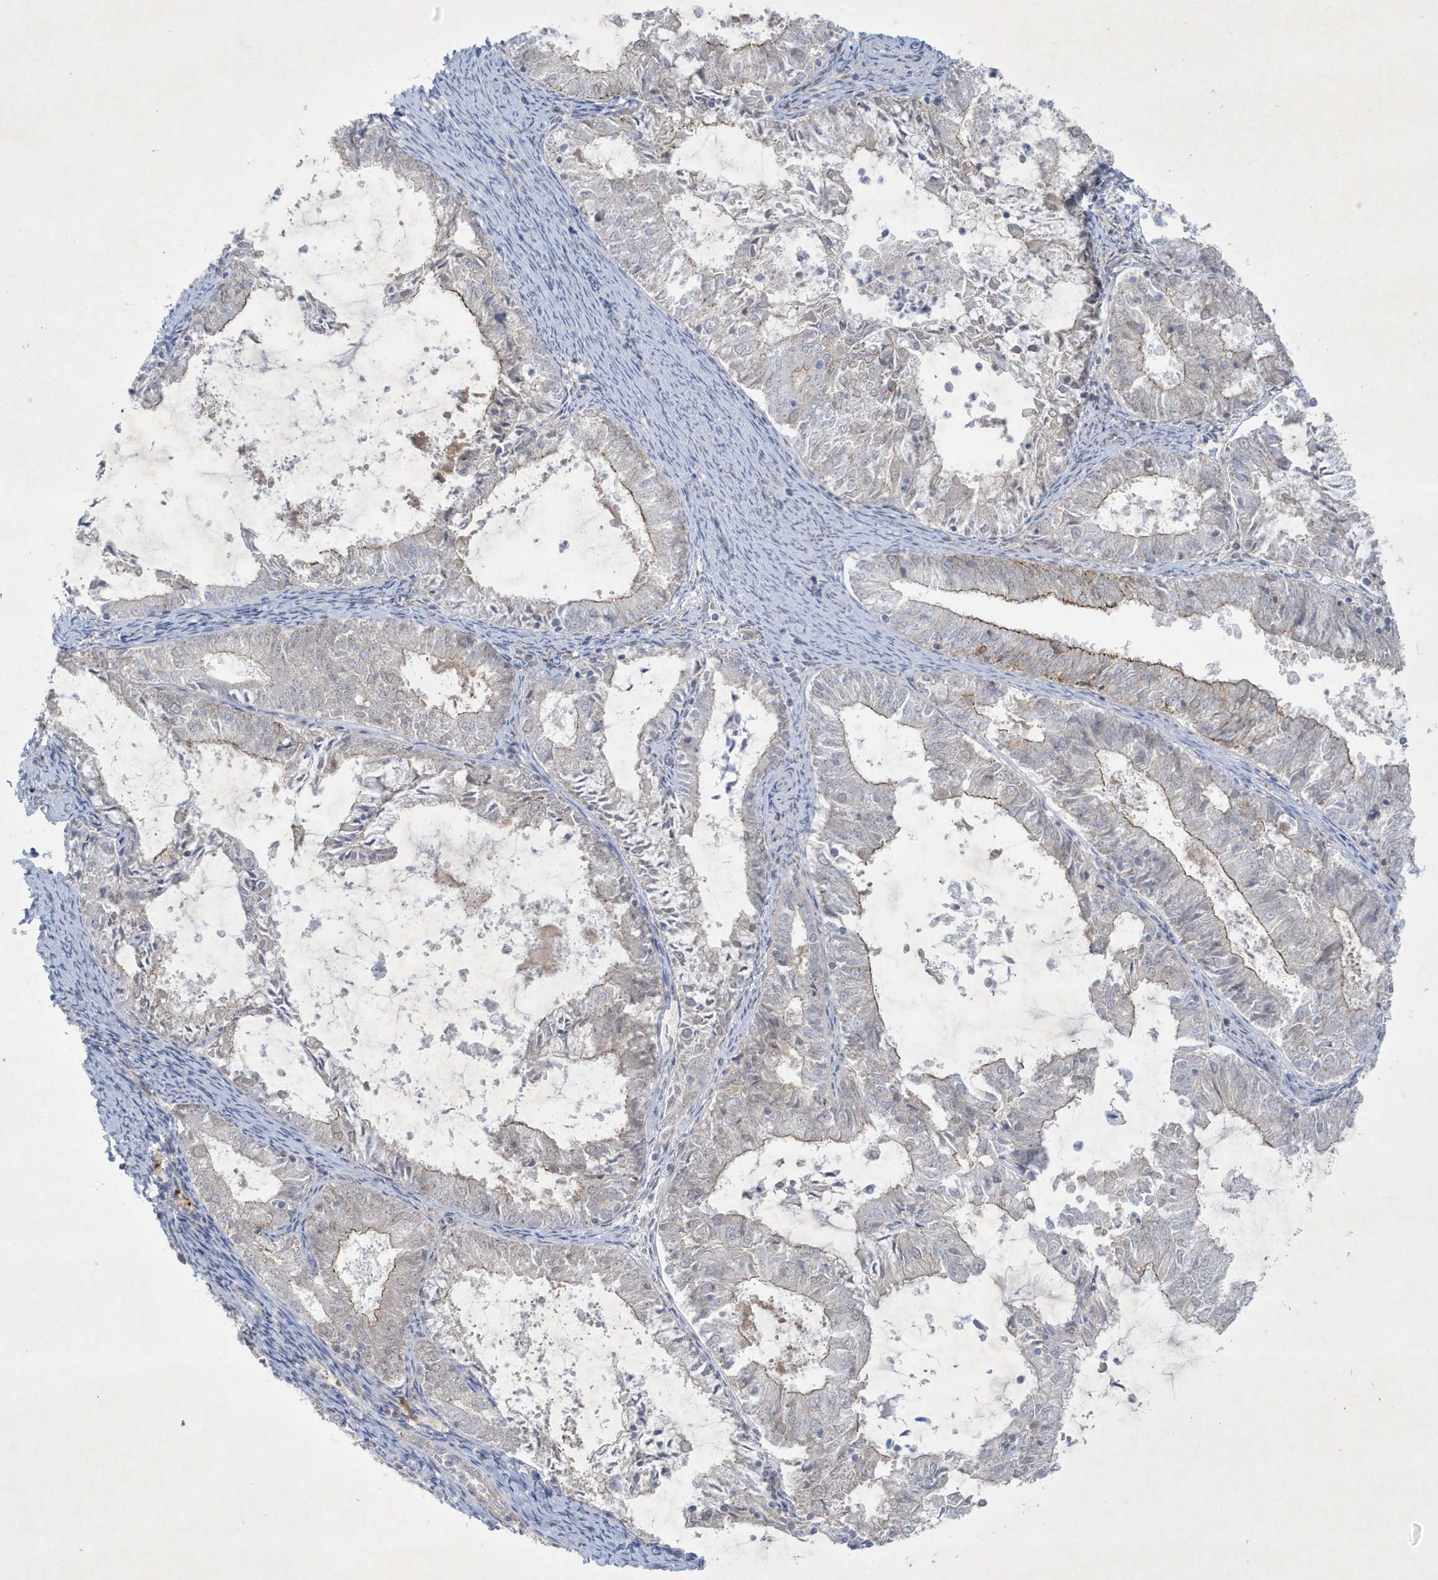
{"staining": {"intensity": "weak", "quantity": "25%-75%", "location": "cytoplasmic/membranous"}, "tissue": "endometrial cancer", "cell_type": "Tumor cells", "image_type": "cancer", "snomed": [{"axis": "morphology", "description": "Adenocarcinoma, NOS"}, {"axis": "topography", "description": "Endometrium"}], "caption": "High-power microscopy captured an IHC image of endometrial cancer, revealing weak cytoplasmic/membranous expression in approximately 25%-75% of tumor cells. Nuclei are stained in blue.", "gene": "CCDC24", "patient": {"sex": "female", "age": 57}}